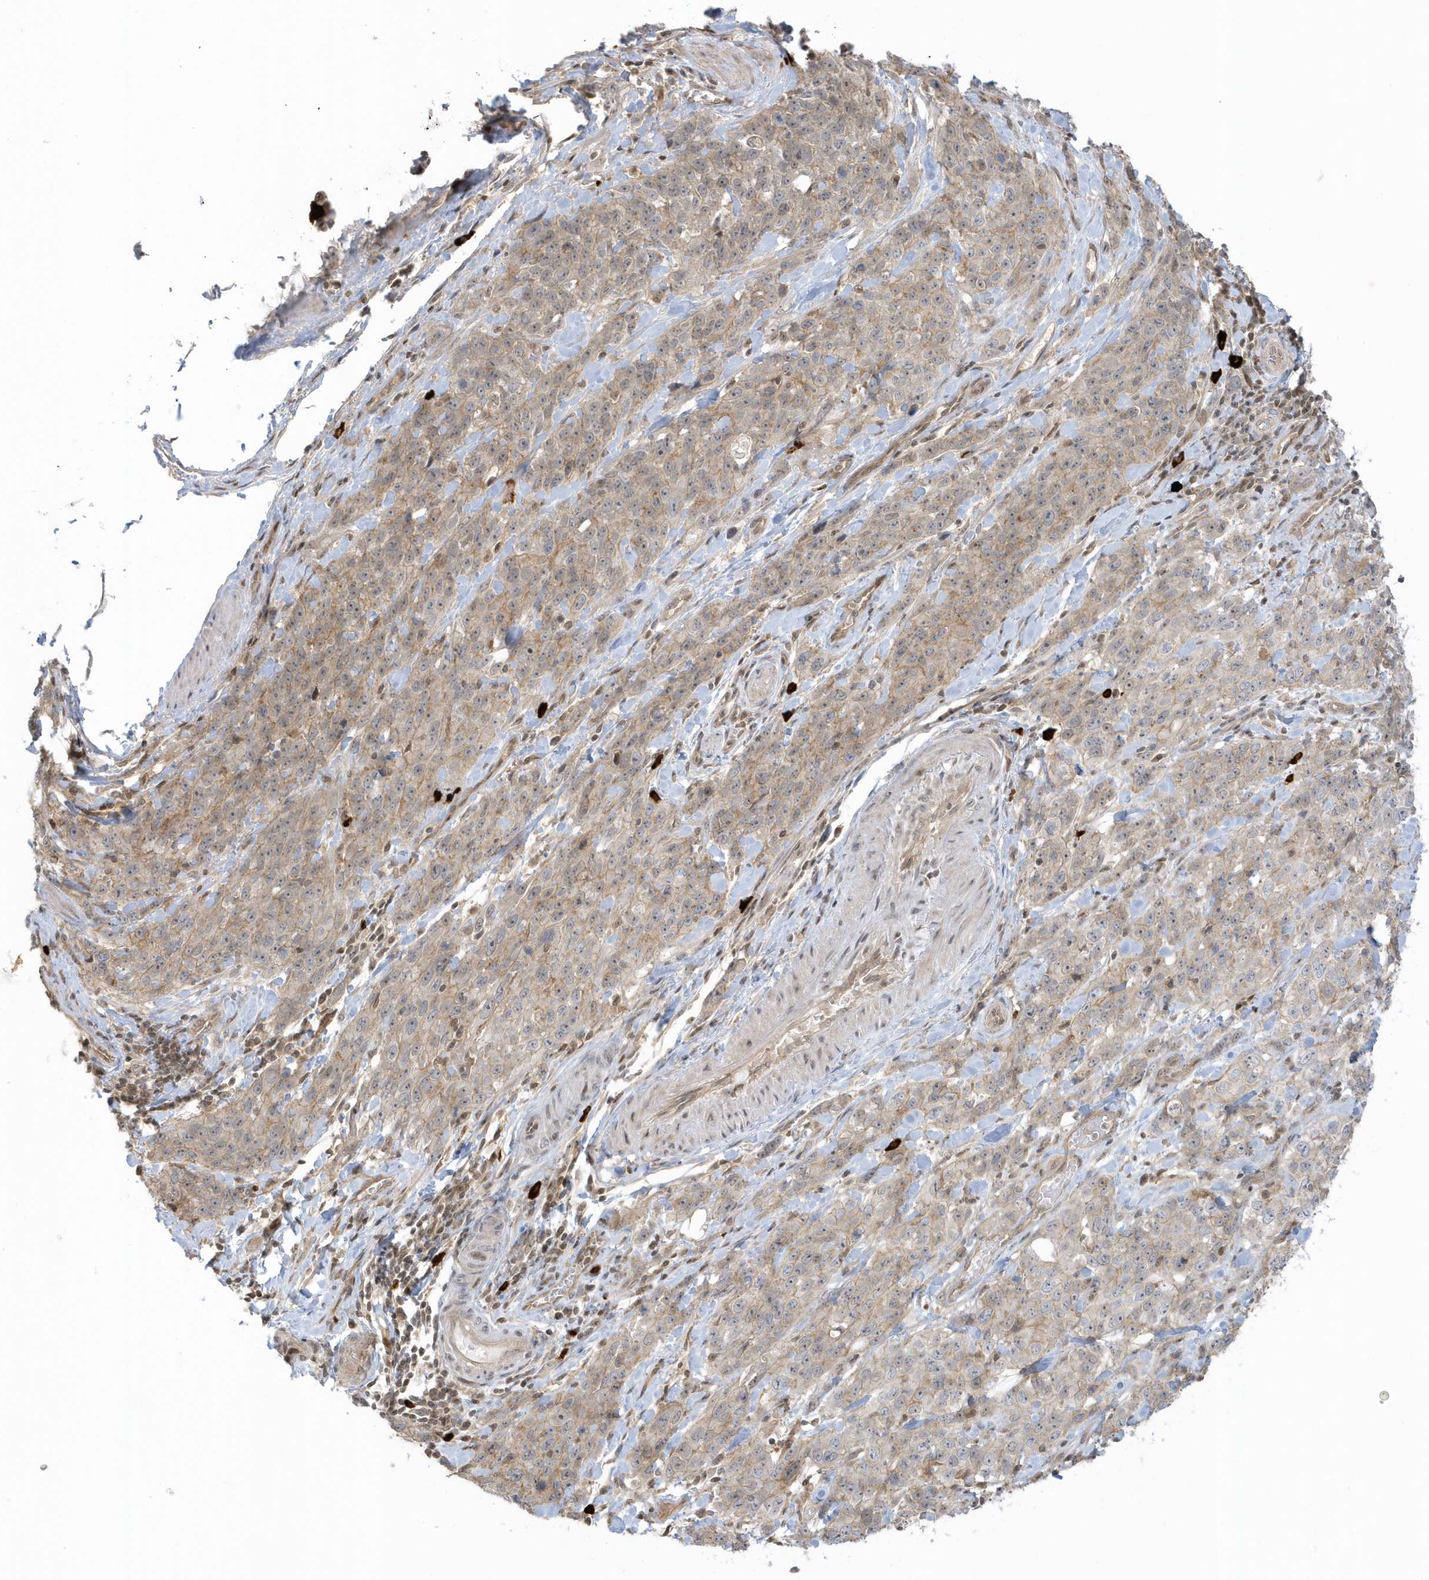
{"staining": {"intensity": "weak", "quantity": "<25%", "location": "nuclear"}, "tissue": "stomach cancer", "cell_type": "Tumor cells", "image_type": "cancer", "snomed": [{"axis": "morphology", "description": "Normal tissue, NOS"}, {"axis": "morphology", "description": "Adenocarcinoma, NOS"}, {"axis": "topography", "description": "Lymph node"}, {"axis": "topography", "description": "Stomach"}], "caption": "A high-resolution image shows immunohistochemistry staining of stomach adenocarcinoma, which displays no significant positivity in tumor cells.", "gene": "PPP1R7", "patient": {"sex": "male", "age": 48}}